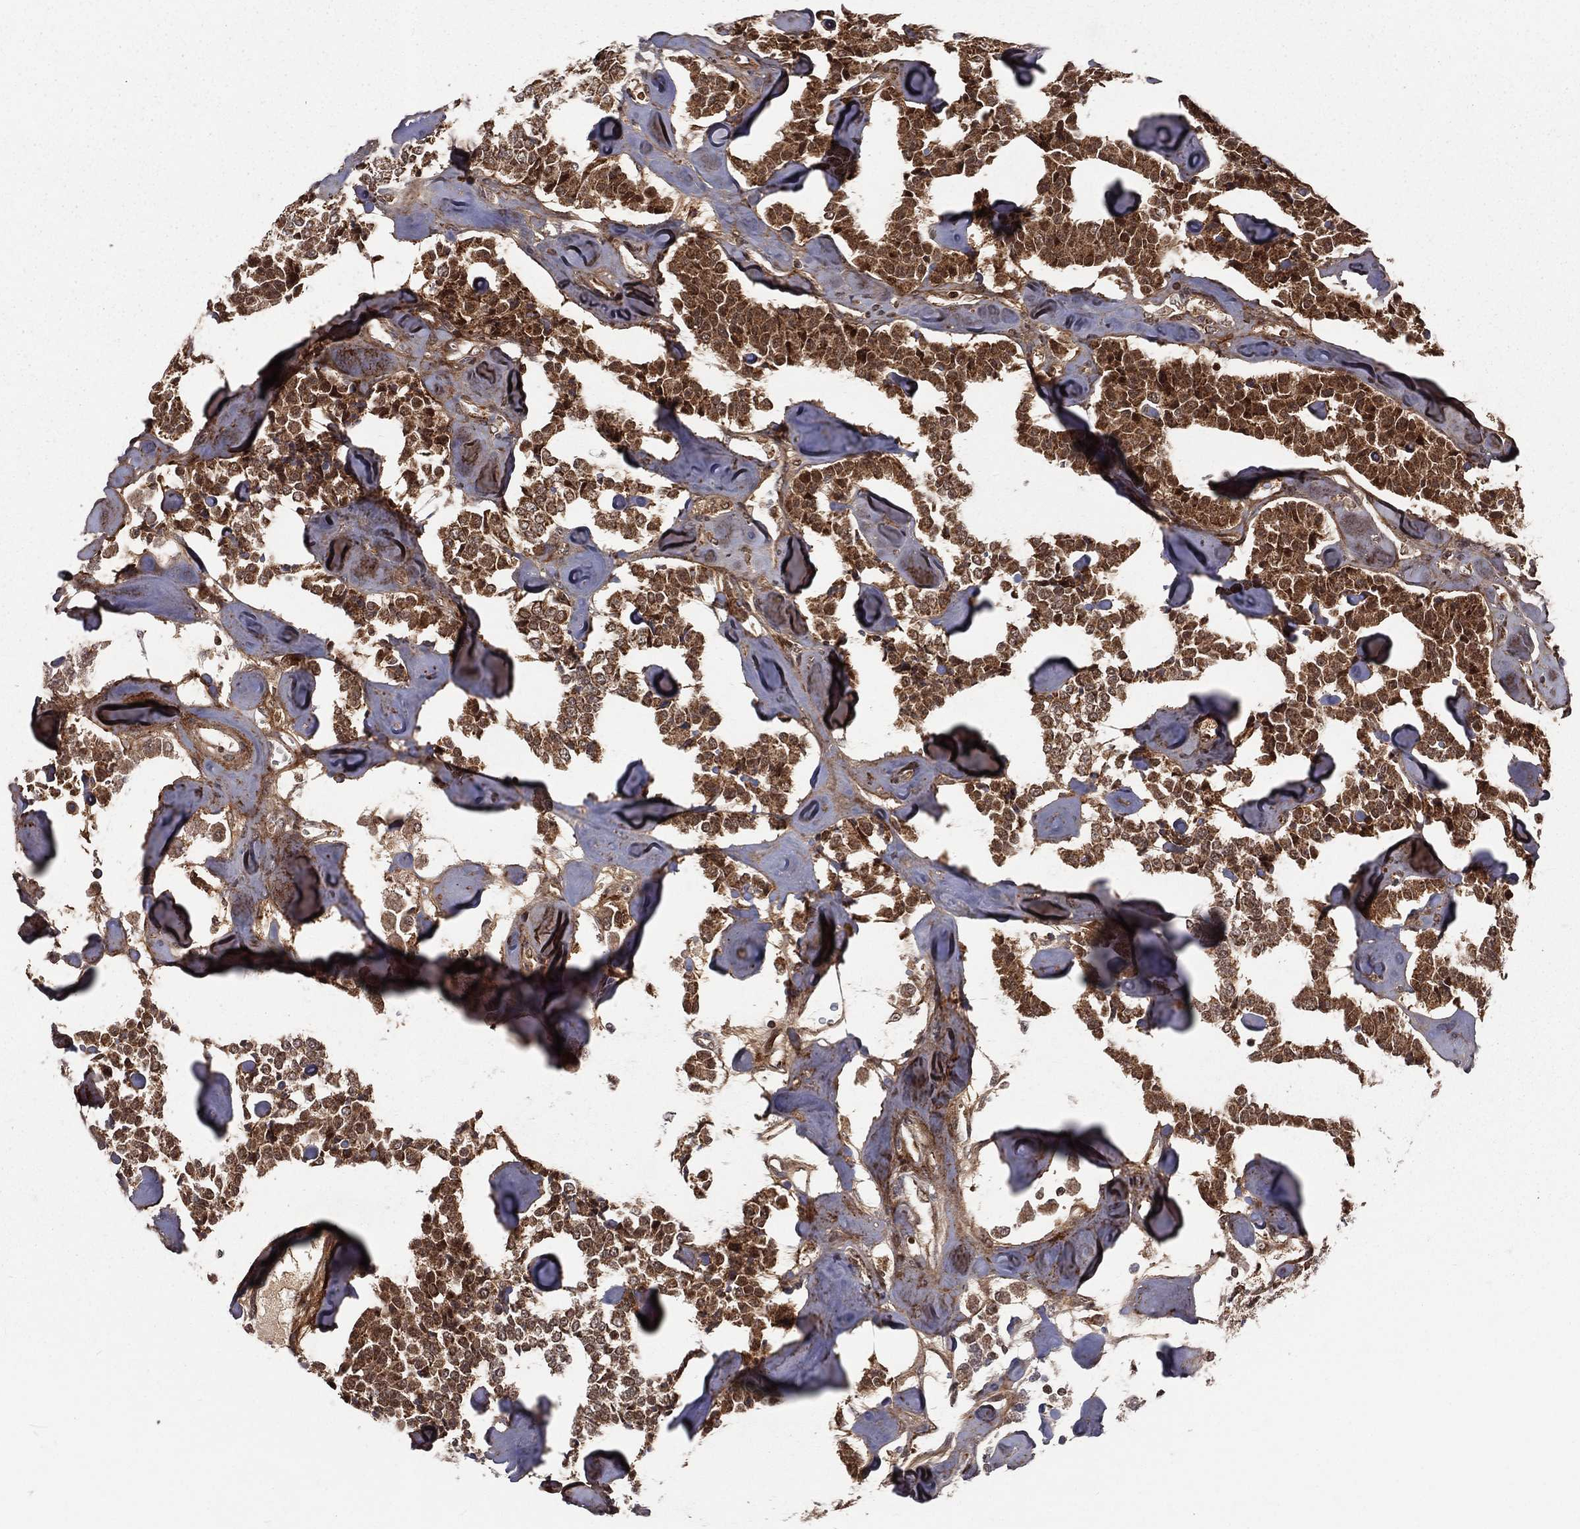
{"staining": {"intensity": "strong", "quantity": ">75%", "location": "cytoplasmic/membranous,nuclear"}, "tissue": "carcinoid", "cell_type": "Tumor cells", "image_type": "cancer", "snomed": [{"axis": "morphology", "description": "Carcinoid, malignant, NOS"}, {"axis": "topography", "description": "Pancreas"}], "caption": "Carcinoid (malignant) stained for a protein (brown) reveals strong cytoplasmic/membranous and nuclear positive staining in about >75% of tumor cells.", "gene": "MDM2", "patient": {"sex": "male", "age": 41}}